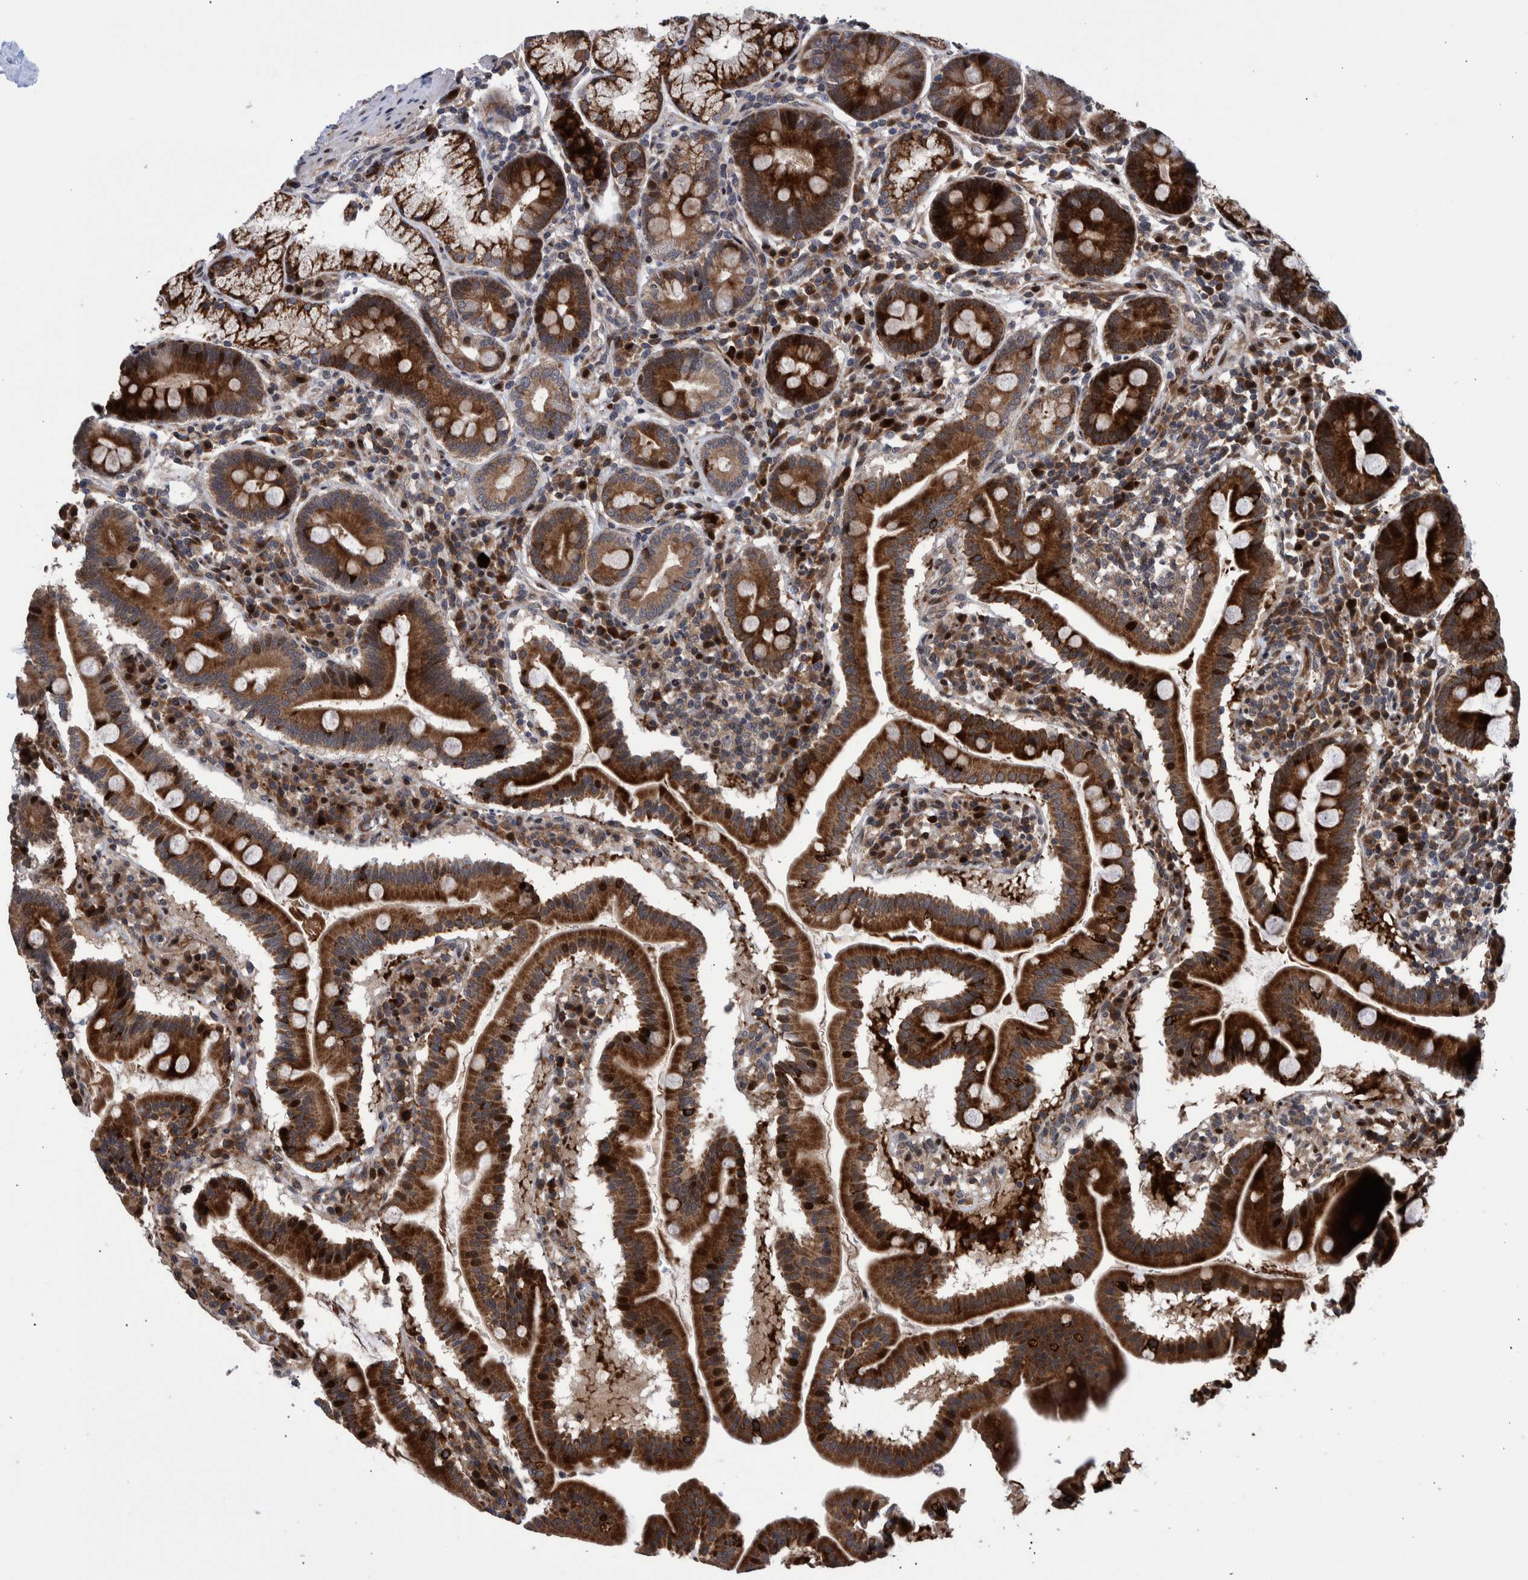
{"staining": {"intensity": "strong", "quantity": ">75%", "location": "cytoplasmic/membranous,nuclear"}, "tissue": "duodenum", "cell_type": "Glandular cells", "image_type": "normal", "snomed": [{"axis": "morphology", "description": "Normal tissue, NOS"}, {"axis": "topography", "description": "Duodenum"}], "caption": "Protein staining reveals strong cytoplasmic/membranous,nuclear expression in about >75% of glandular cells in unremarkable duodenum. (IHC, brightfield microscopy, high magnification).", "gene": "SHISA6", "patient": {"sex": "male", "age": 50}}